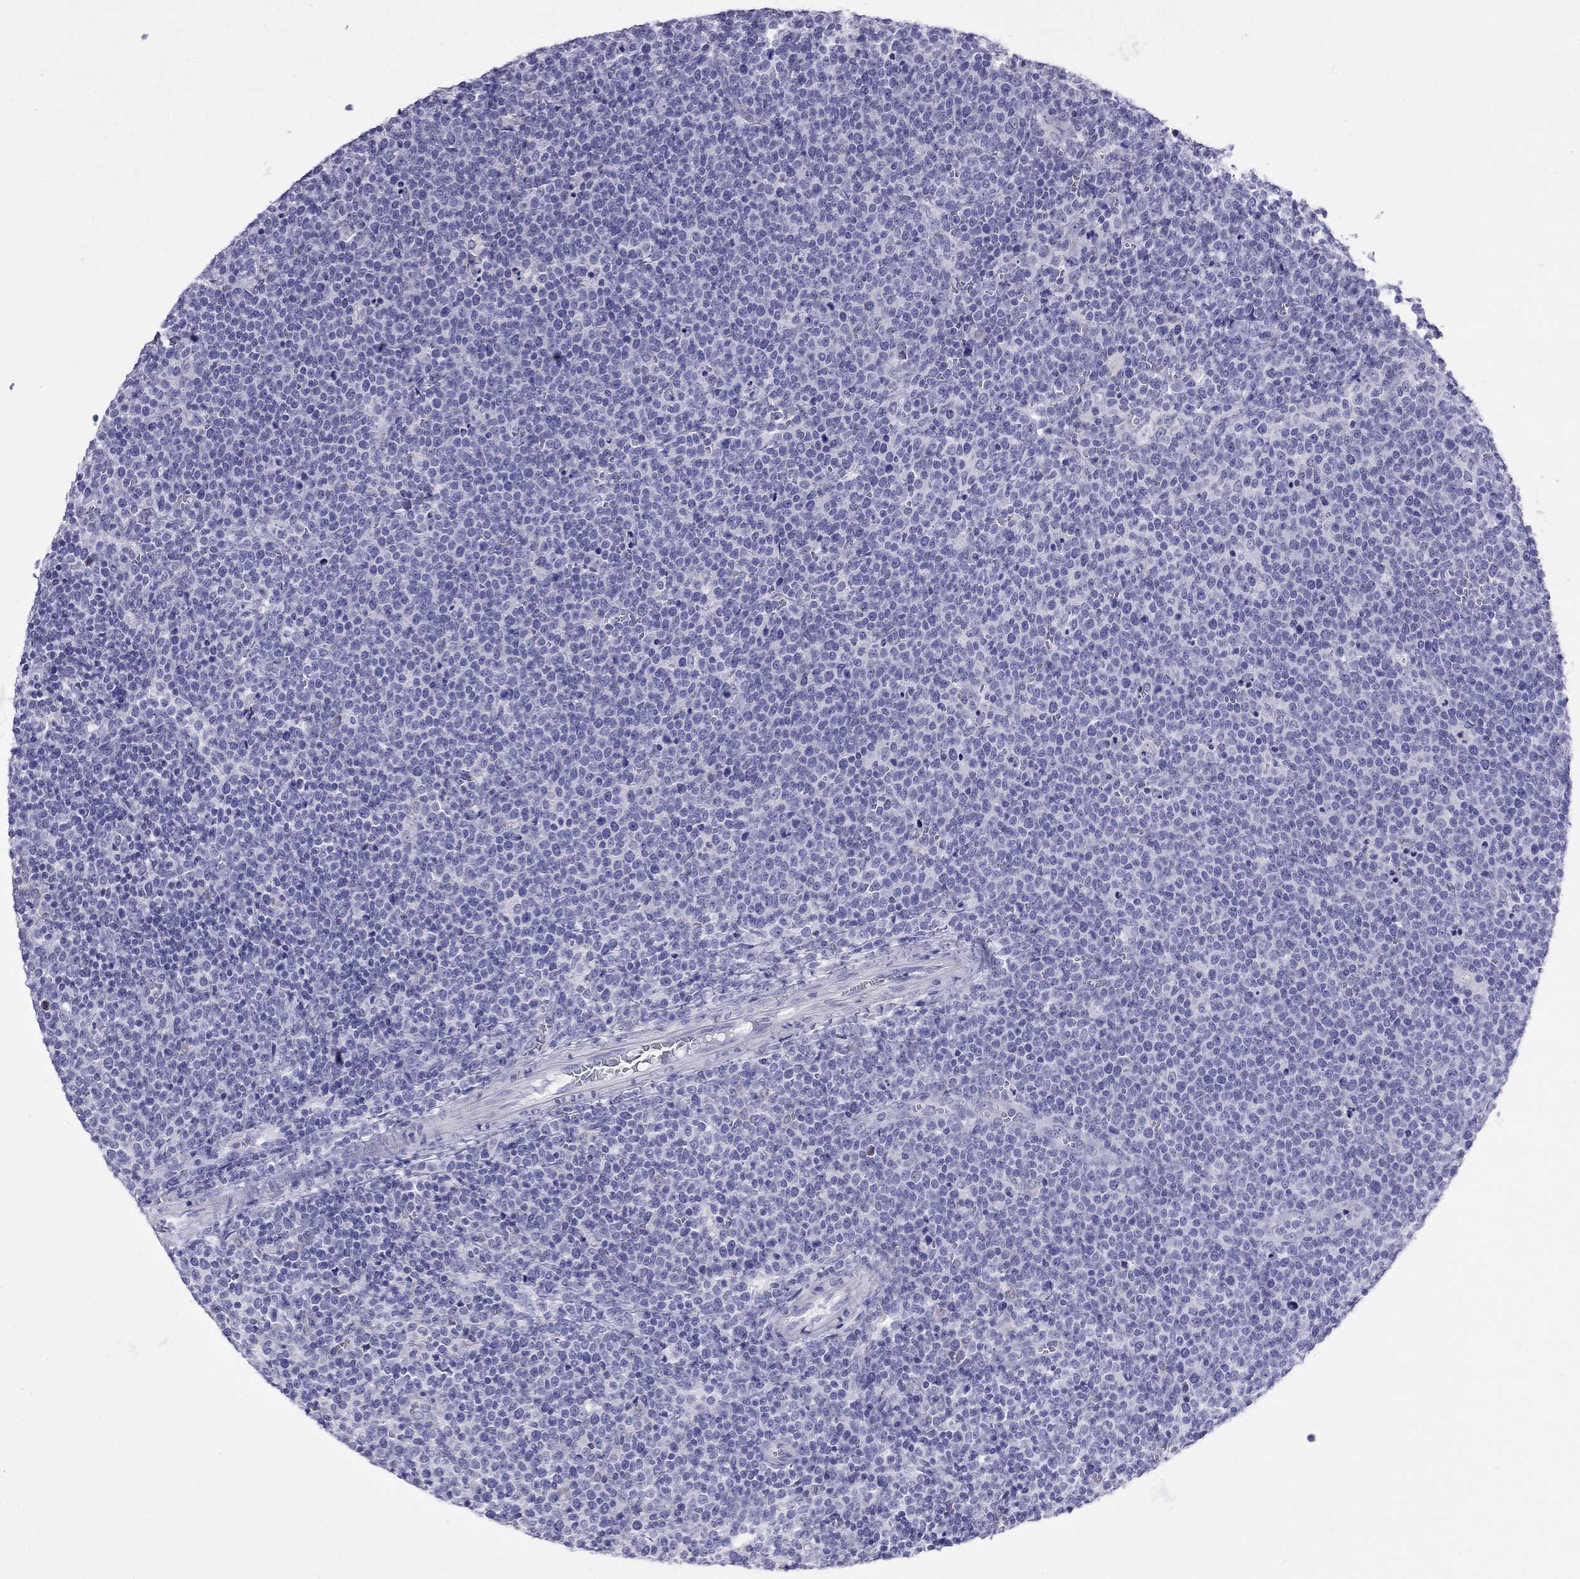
{"staining": {"intensity": "negative", "quantity": "none", "location": "none"}, "tissue": "lymphoma", "cell_type": "Tumor cells", "image_type": "cancer", "snomed": [{"axis": "morphology", "description": "Malignant lymphoma, non-Hodgkin's type, High grade"}, {"axis": "topography", "description": "Lymph node"}], "caption": "An image of human high-grade malignant lymphoma, non-Hodgkin's type is negative for staining in tumor cells.", "gene": "PCDHA6", "patient": {"sex": "male", "age": 61}}